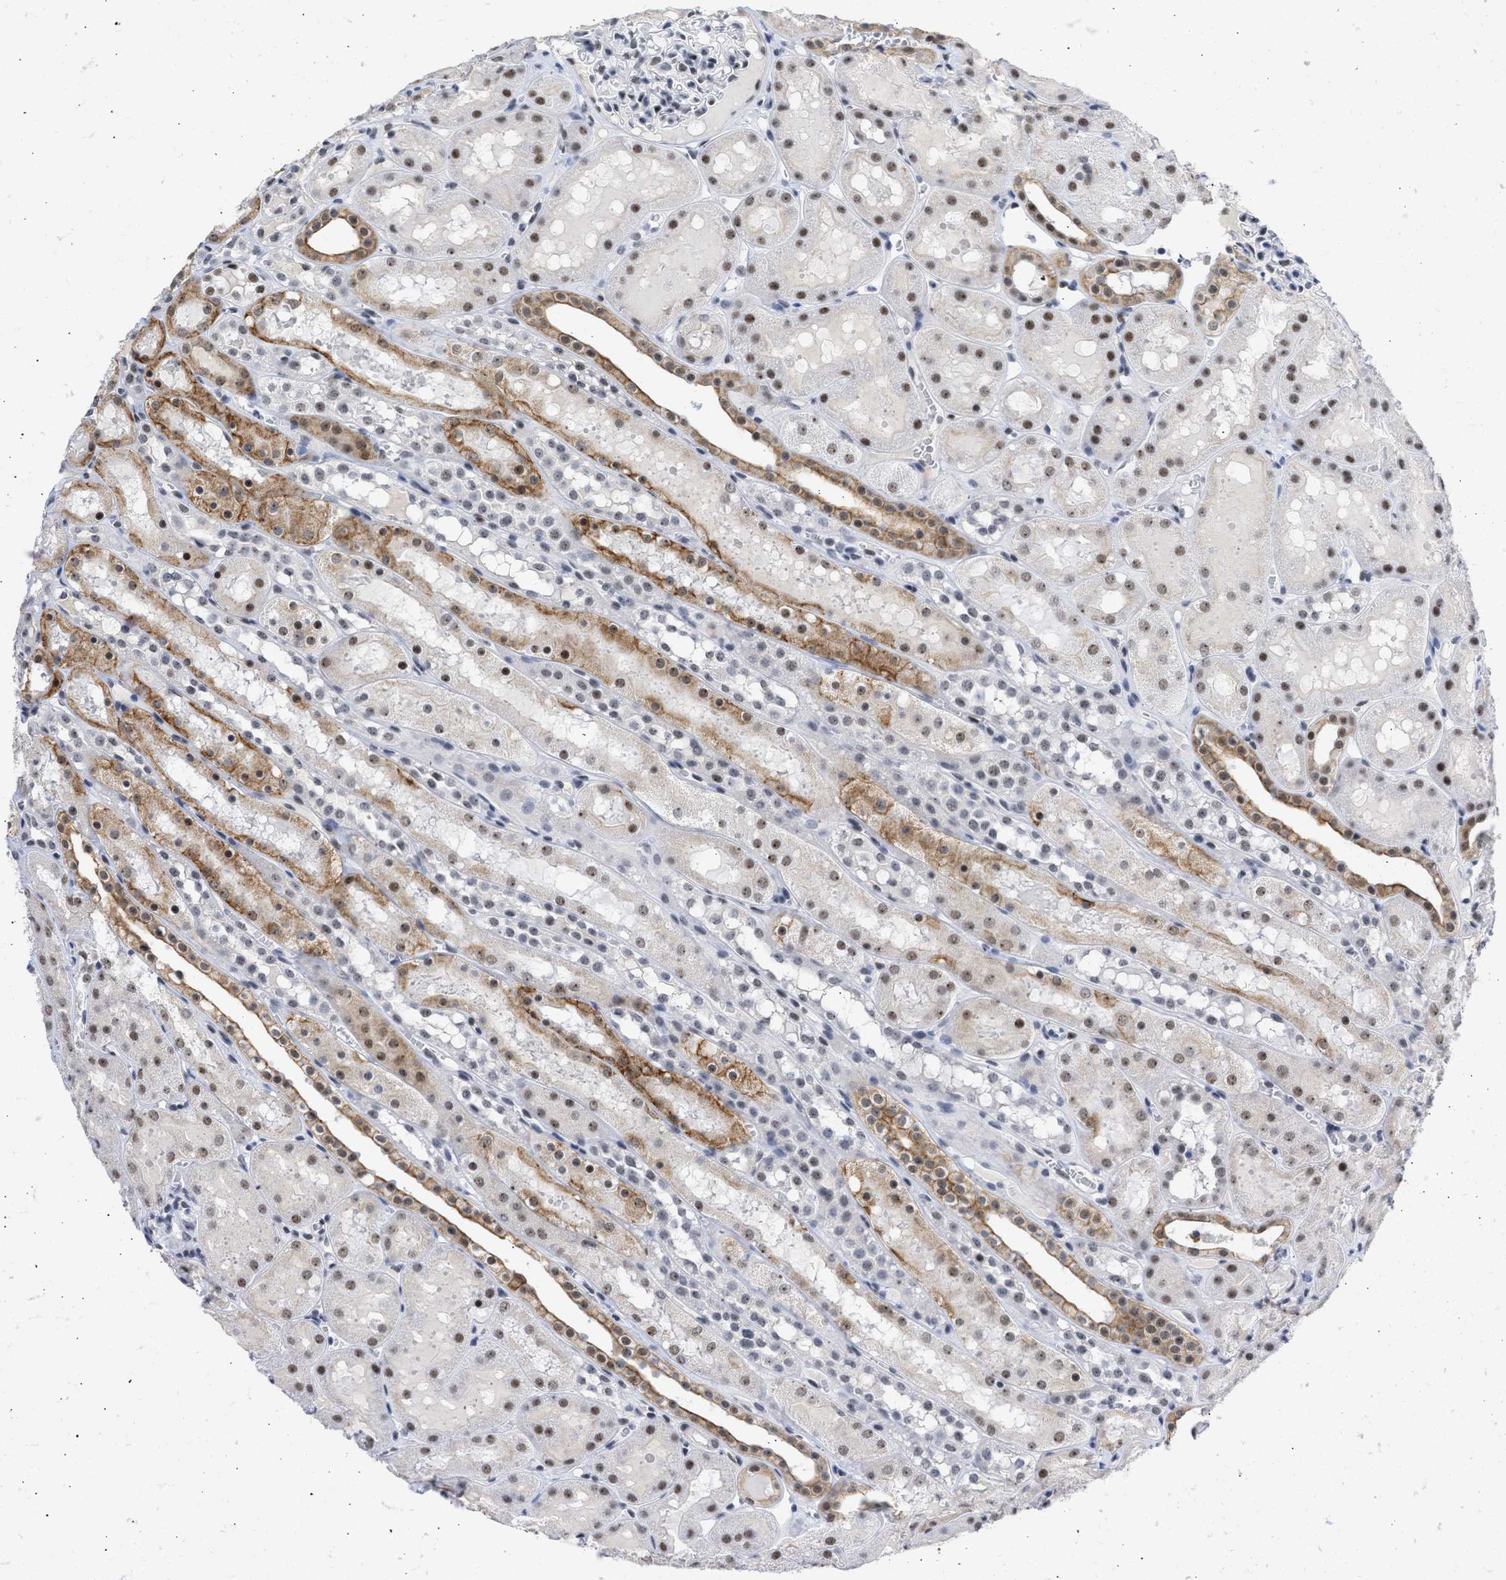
{"staining": {"intensity": "weak", "quantity": "<25%", "location": "nuclear"}, "tissue": "kidney", "cell_type": "Cells in glomeruli", "image_type": "normal", "snomed": [{"axis": "morphology", "description": "Normal tissue, NOS"}, {"axis": "topography", "description": "Kidney"}, {"axis": "topography", "description": "Urinary bladder"}], "caption": "Kidney was stained to show a protein in brown. There is no significant staining in cells in glomeruli. The staining was performed using DAB (3,3'-diaminobenzidine) to visualize the protein expression in brown, while the nuclei were stained in blue with hematoxylin (Magnification: 20x).", "gene": "DDX41", "patient": {"sex": "male", "age": 16}}